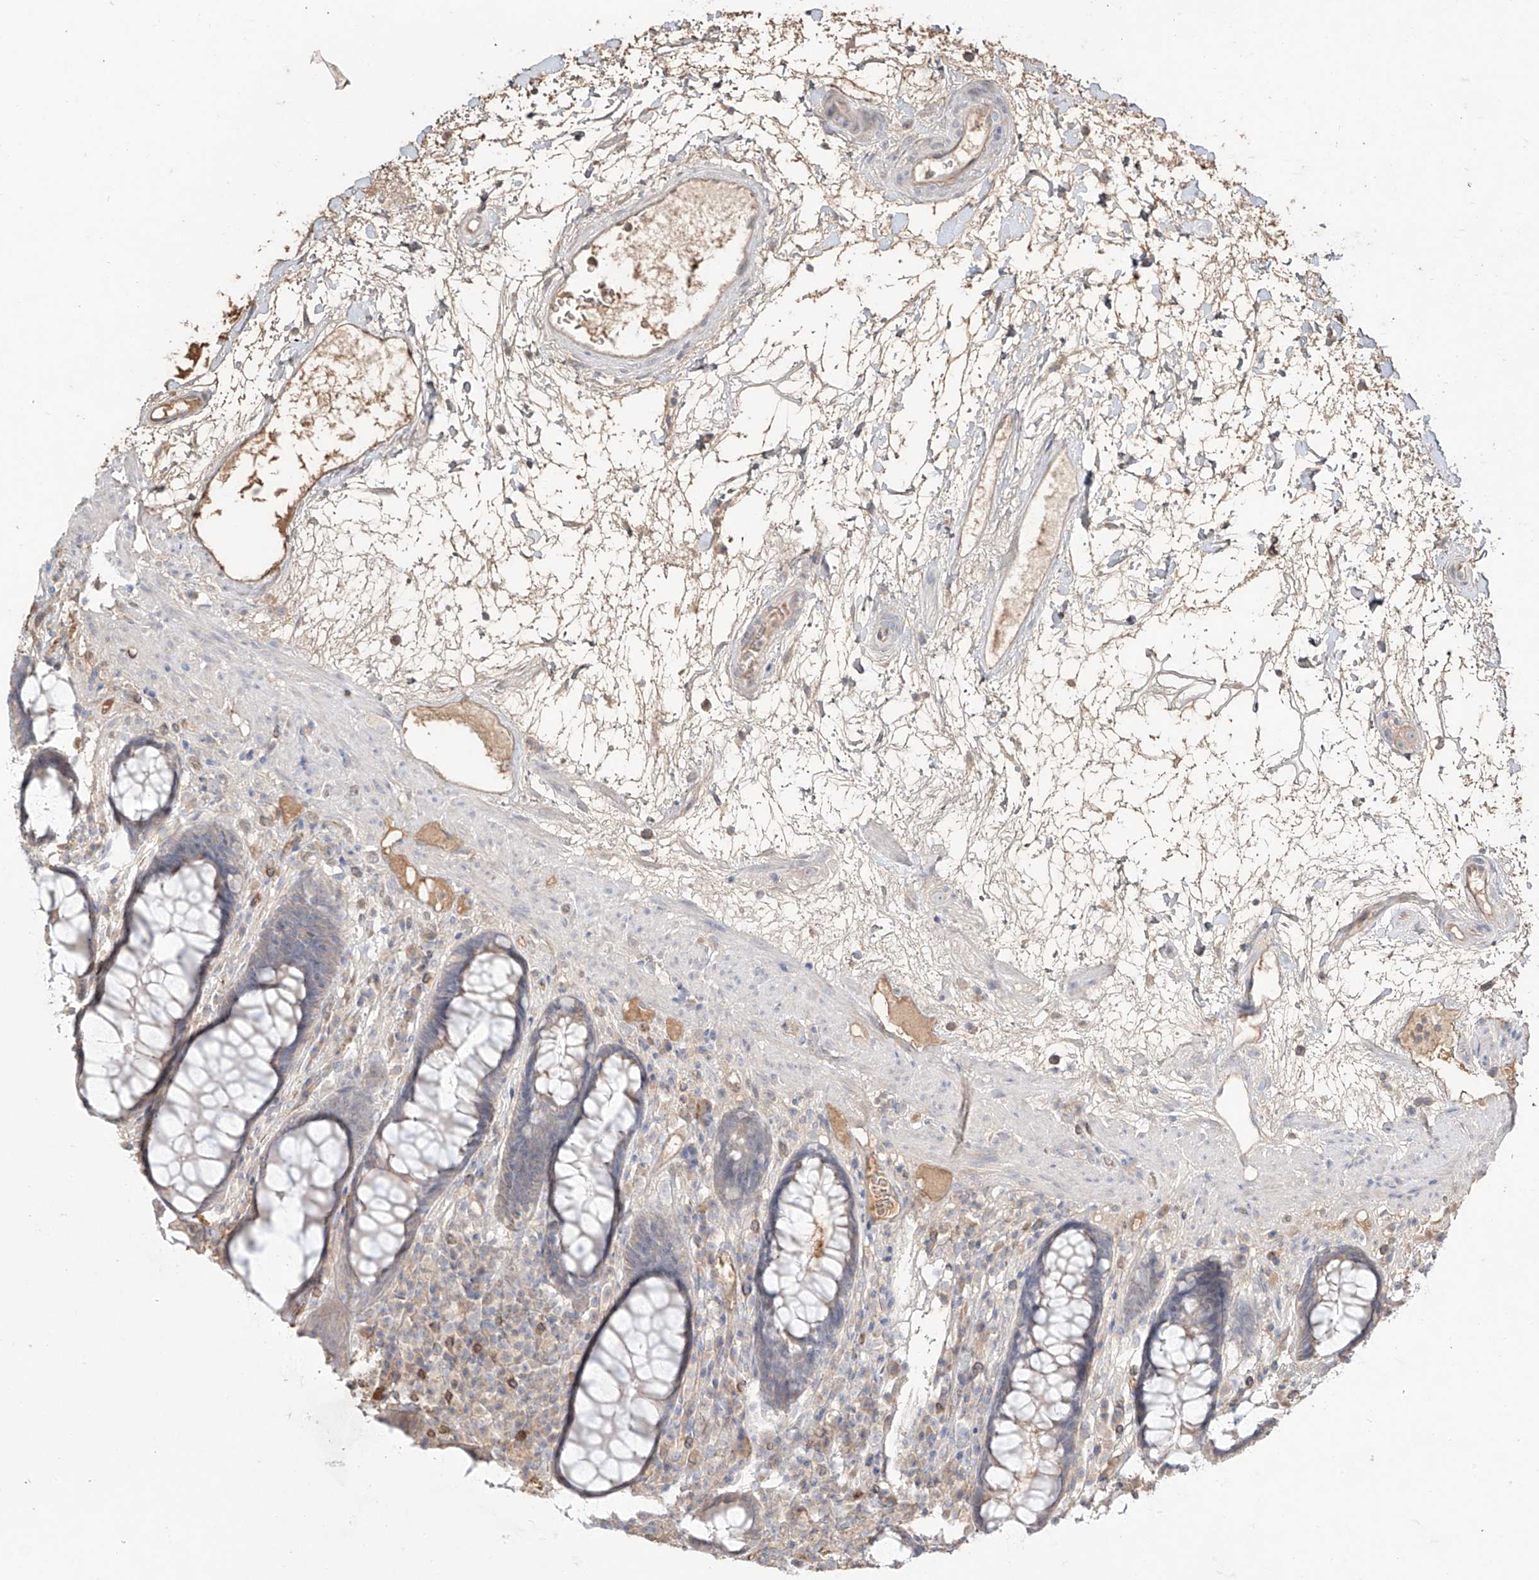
{"staining": {"intensity": "weak", "quantity": "<25%", "location": "cytoplasmic/membranous"}, "tissue": "rectum", "cell_type": "Glandular cells", "image_type": "normal", "snomed": [{"axis": "morphology", "description": "Normal tissue, NOS"}, {"axis": "topography", "description": "Rectum"}], "caption": "Immunohistochemical staining of normal human rectum shows no significant staining in glandular cells. The staining is performed using DAB brown chromogen with nuclei counter-stained in using hematoxylin.", "gene": "ERO1A", "patient": {"sex": "male", "age": 64}}